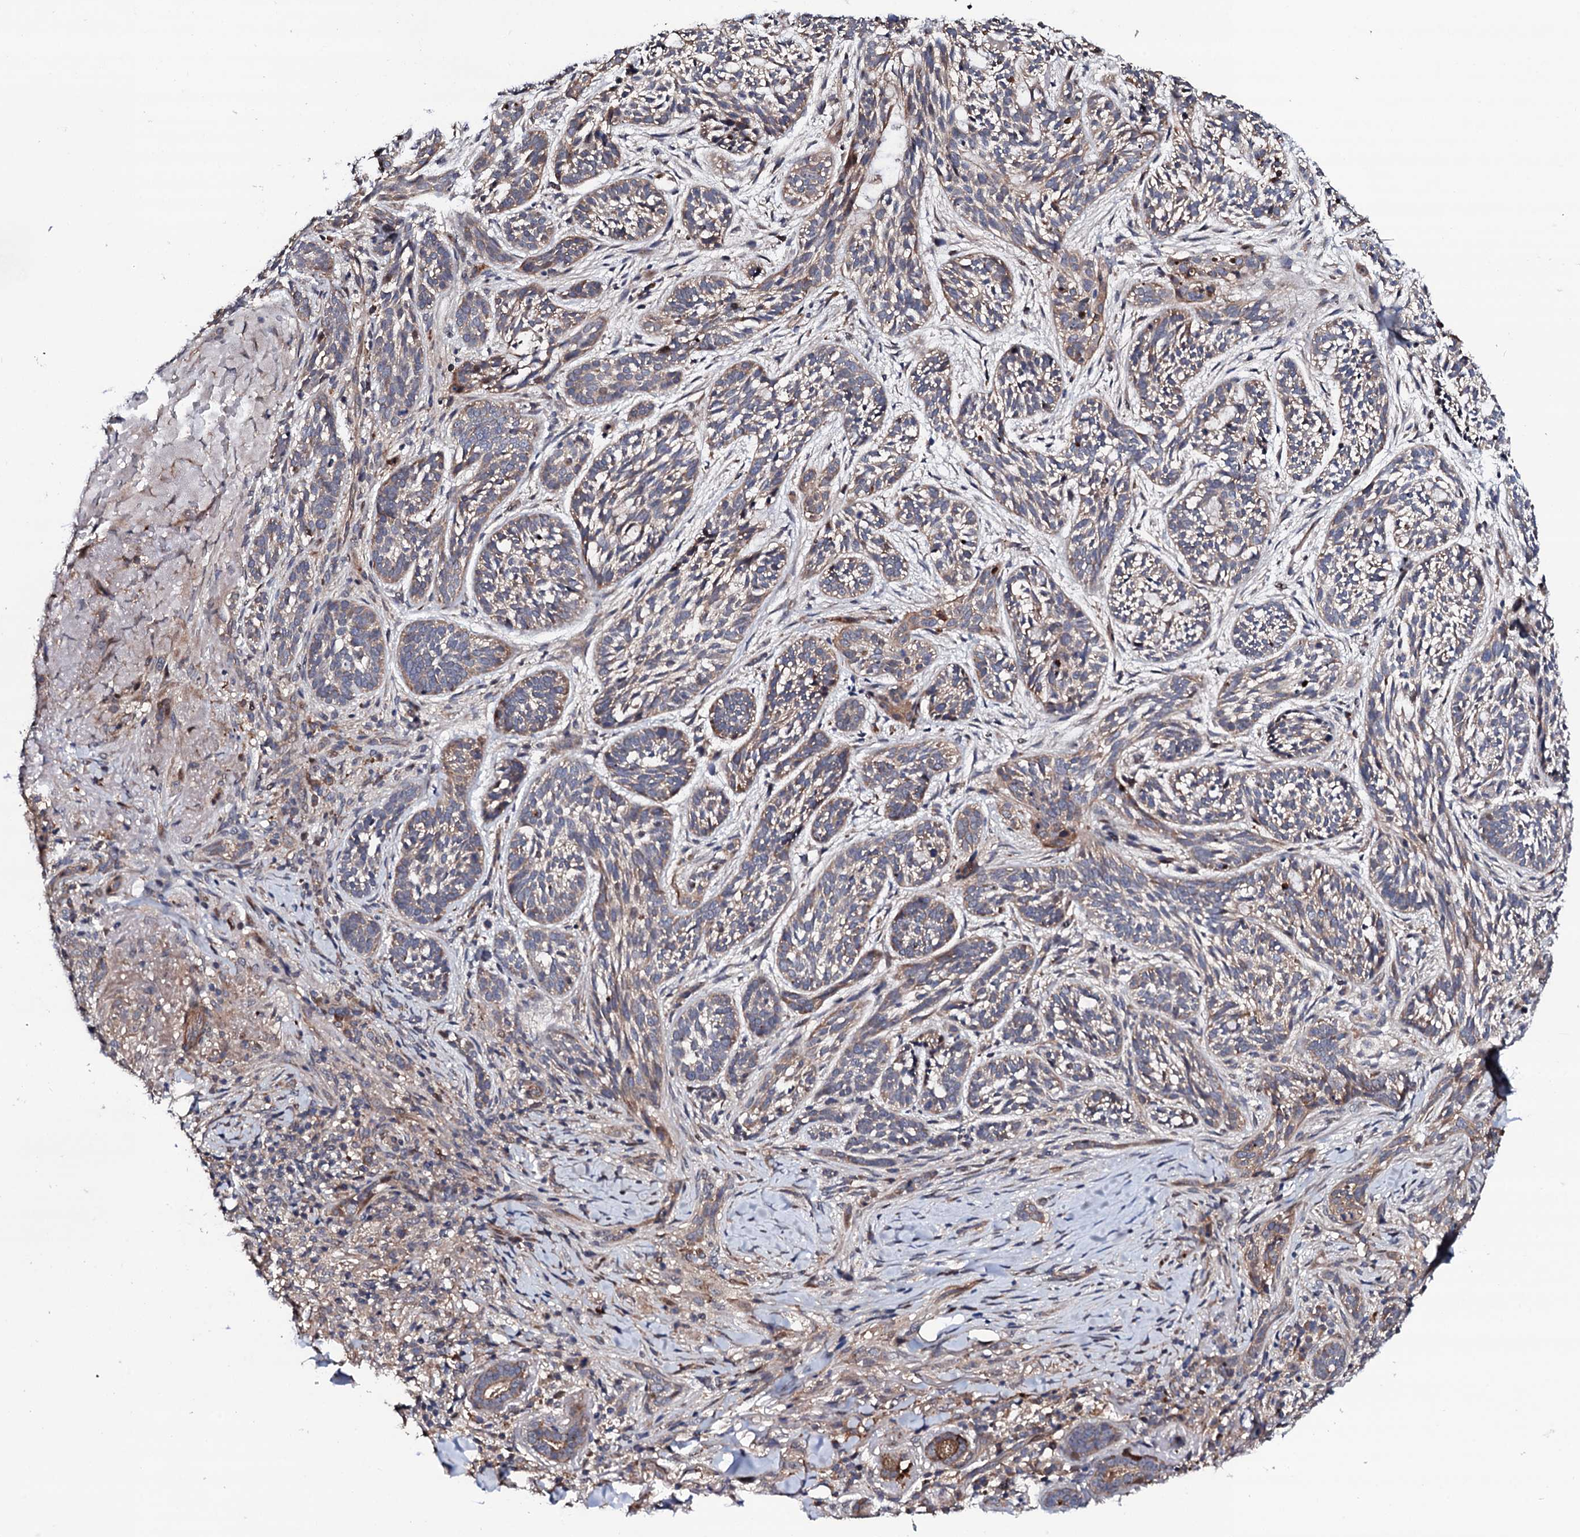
{"staining": {"intensity": "weak", "quantity": "25%-75%", "location": "cytoplasmic/membranous"}, "tissue": "skin cancer", "cell_type": "Tumor cells", "image_type": "cancer", "snomed": [{"axis": "morphology", "description": "Basal cell carcinoma"}, {"axis": "topography", "description": "Skin"}], "caption": "An IHC micrograph of neoplastic tissue is shown. Protein staining in brown highlights weak cytoplasmic/membranous positivity in skin basal cell carcinoma within tumor cells. The protein is shown in brown color, while the nuclei are stained blue.", "gene": "CIAO2A", "patient": {"sex": "male", "age": 71}}